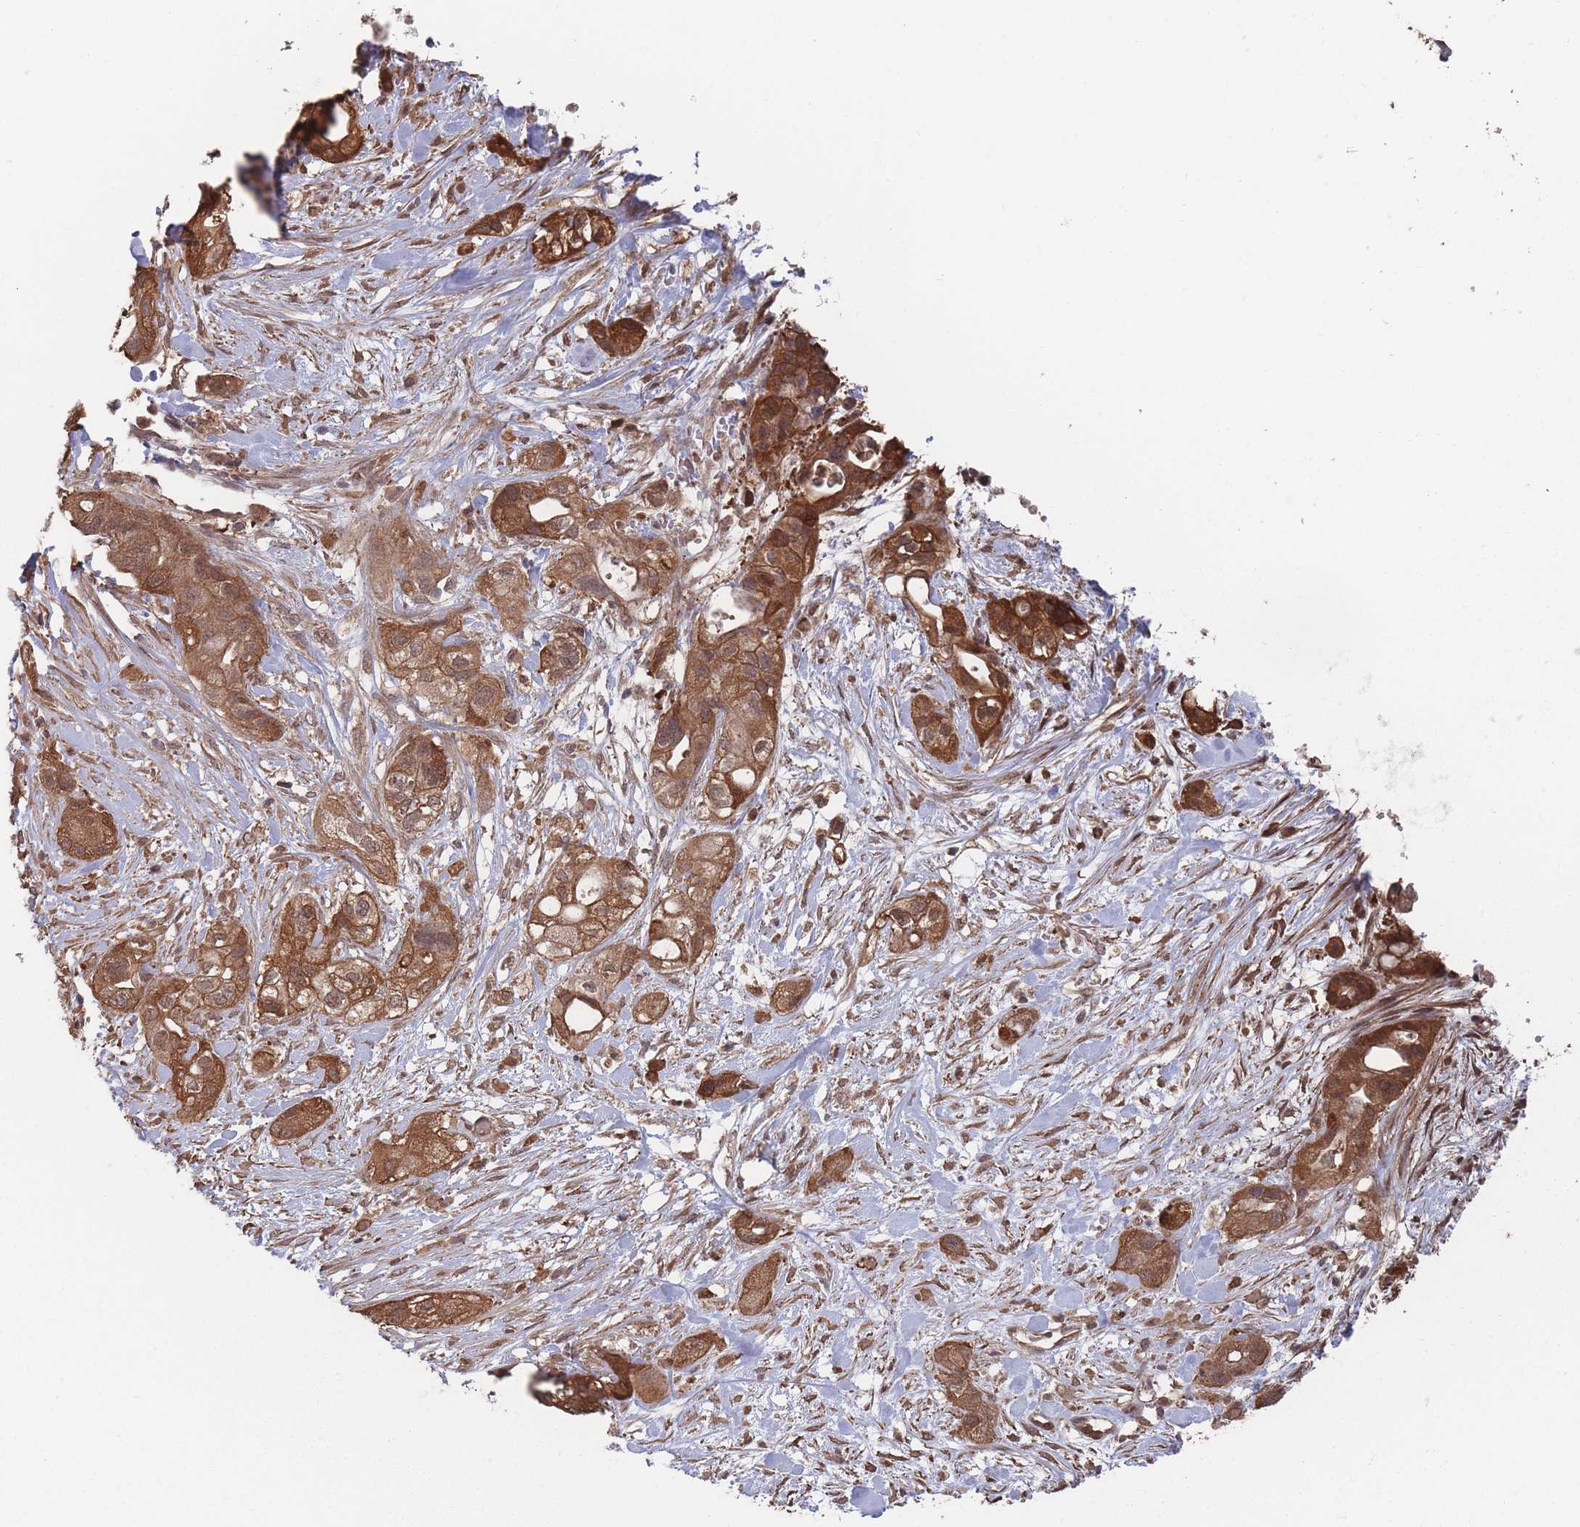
{"staining": {"intensity": "strong", "quantity": ">75%", "location": "cytoplasmic/membranous"}, "tissue": "pancreatic cancer", "cell_type": "Tumor cells", "image_type": "cancer", "snomed": [{"axis": "morphology", "description": "Adenocarcinoma, NOS"}, {"axis": "topography", "description": "Pancreas"}], "caption": "Immunohistochemical staining of human adenocarcinoma (pancreatic) displays strong cytoplasmic/membranous protein expression in about >75% of tumor cells.", "gene": "SF3B1", "patient": {"sex": "male", "age": 44}}